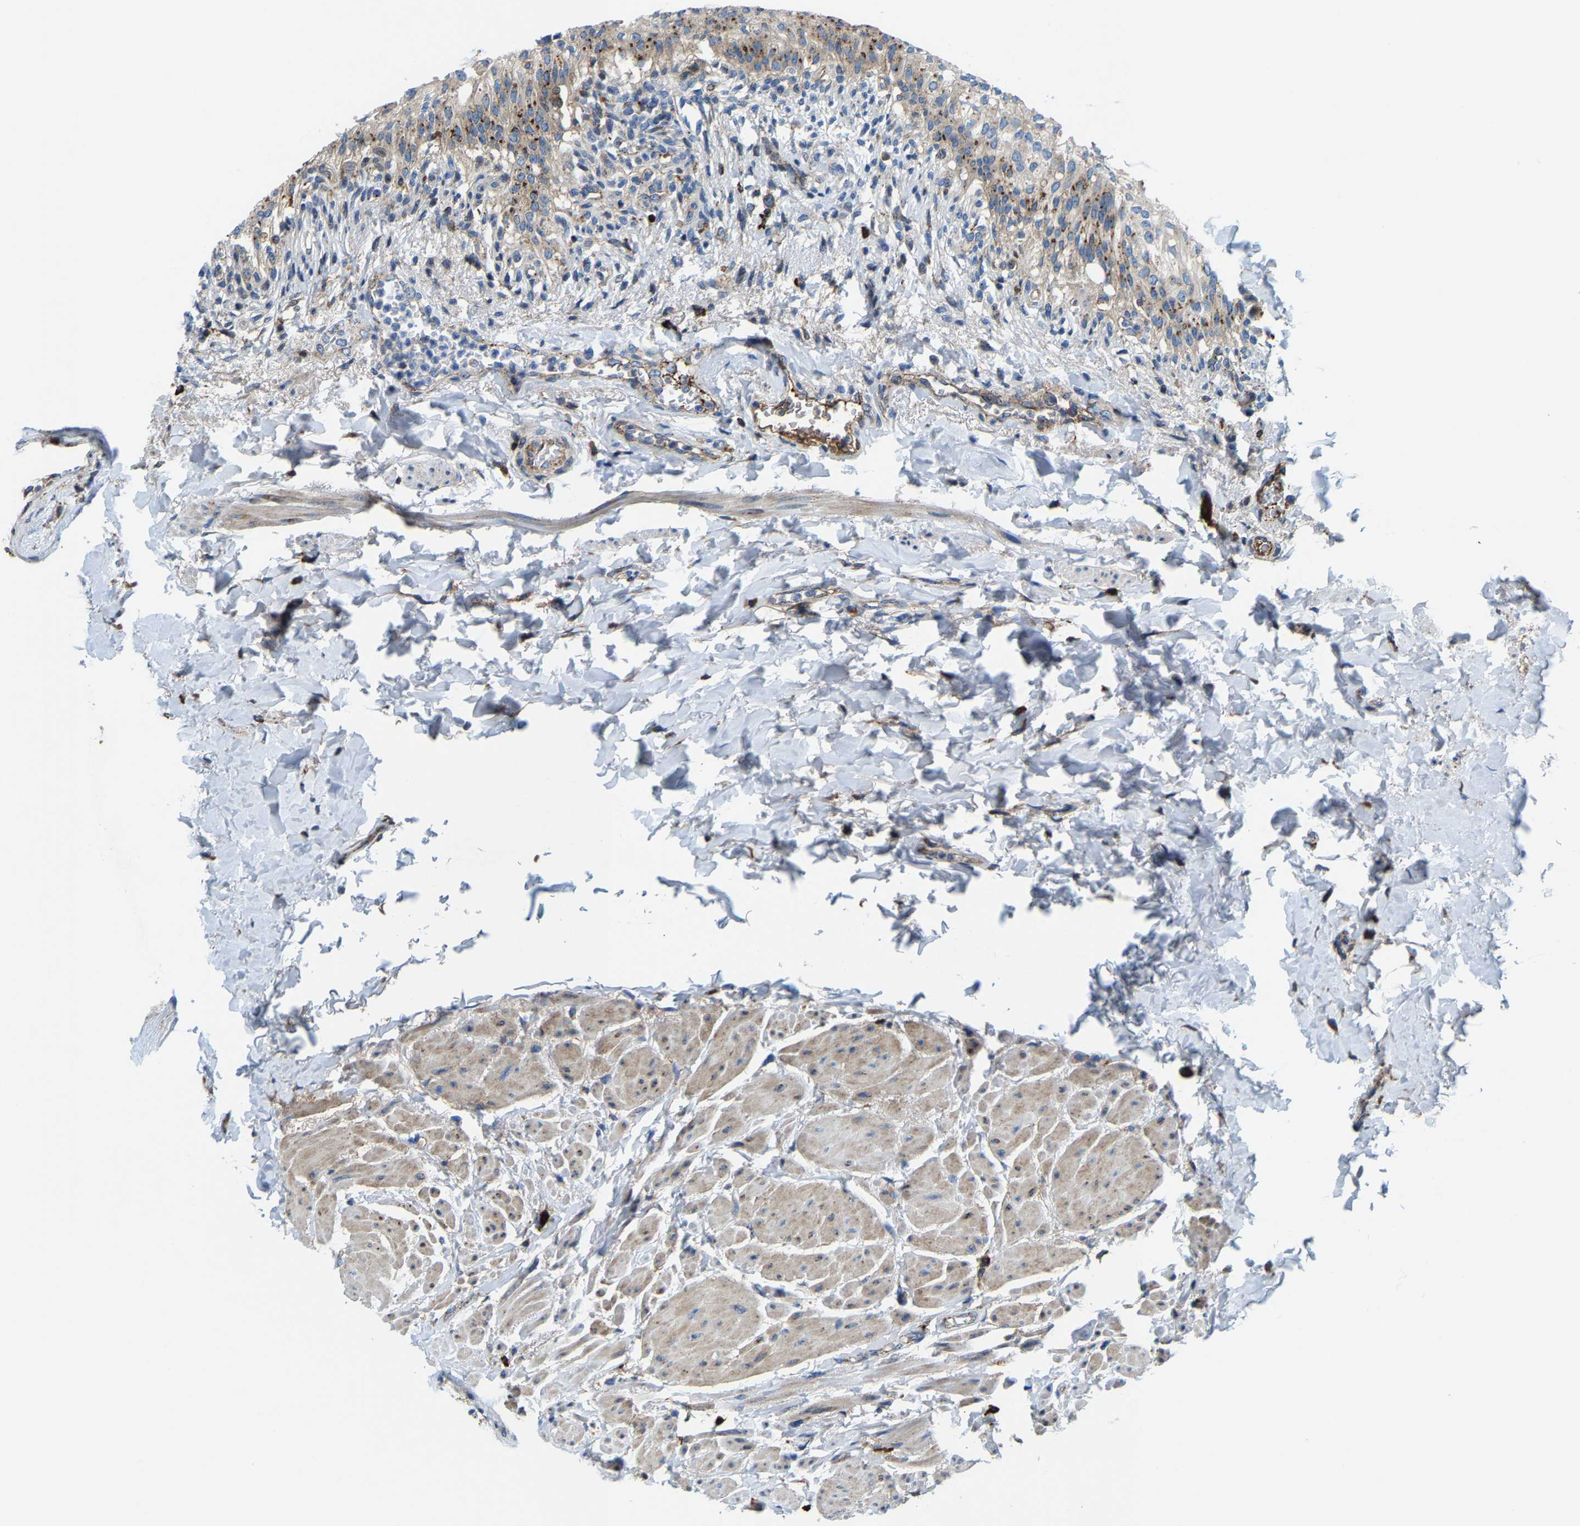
{"staining": {"intensity": "moderate", "quantity": ">75%", "location": "cytoplasmic/membranous"}, "tissue": "urinary bladder", "cell_type": "Urothelial cells", "image_type": "normal", "snomed": [{"axis": "morphology", "description": "Normal tissue, NOS"}, {"axis": "topography", "description": "Urinary bladder"}], "caption": "Immunohistochemical staining of normal urinary bladder reveals >75% levels of moderate cytoplasmic/membranous protein expression in about >75% of urothelial cells. The staining was performed using DAB to visualize the protein expression in brown, while the nuclei were stained in blue with hematoxylin (Magnification: 20x).", "gene": "DPP7", "patient": {"sex": "female", "age": 60}}